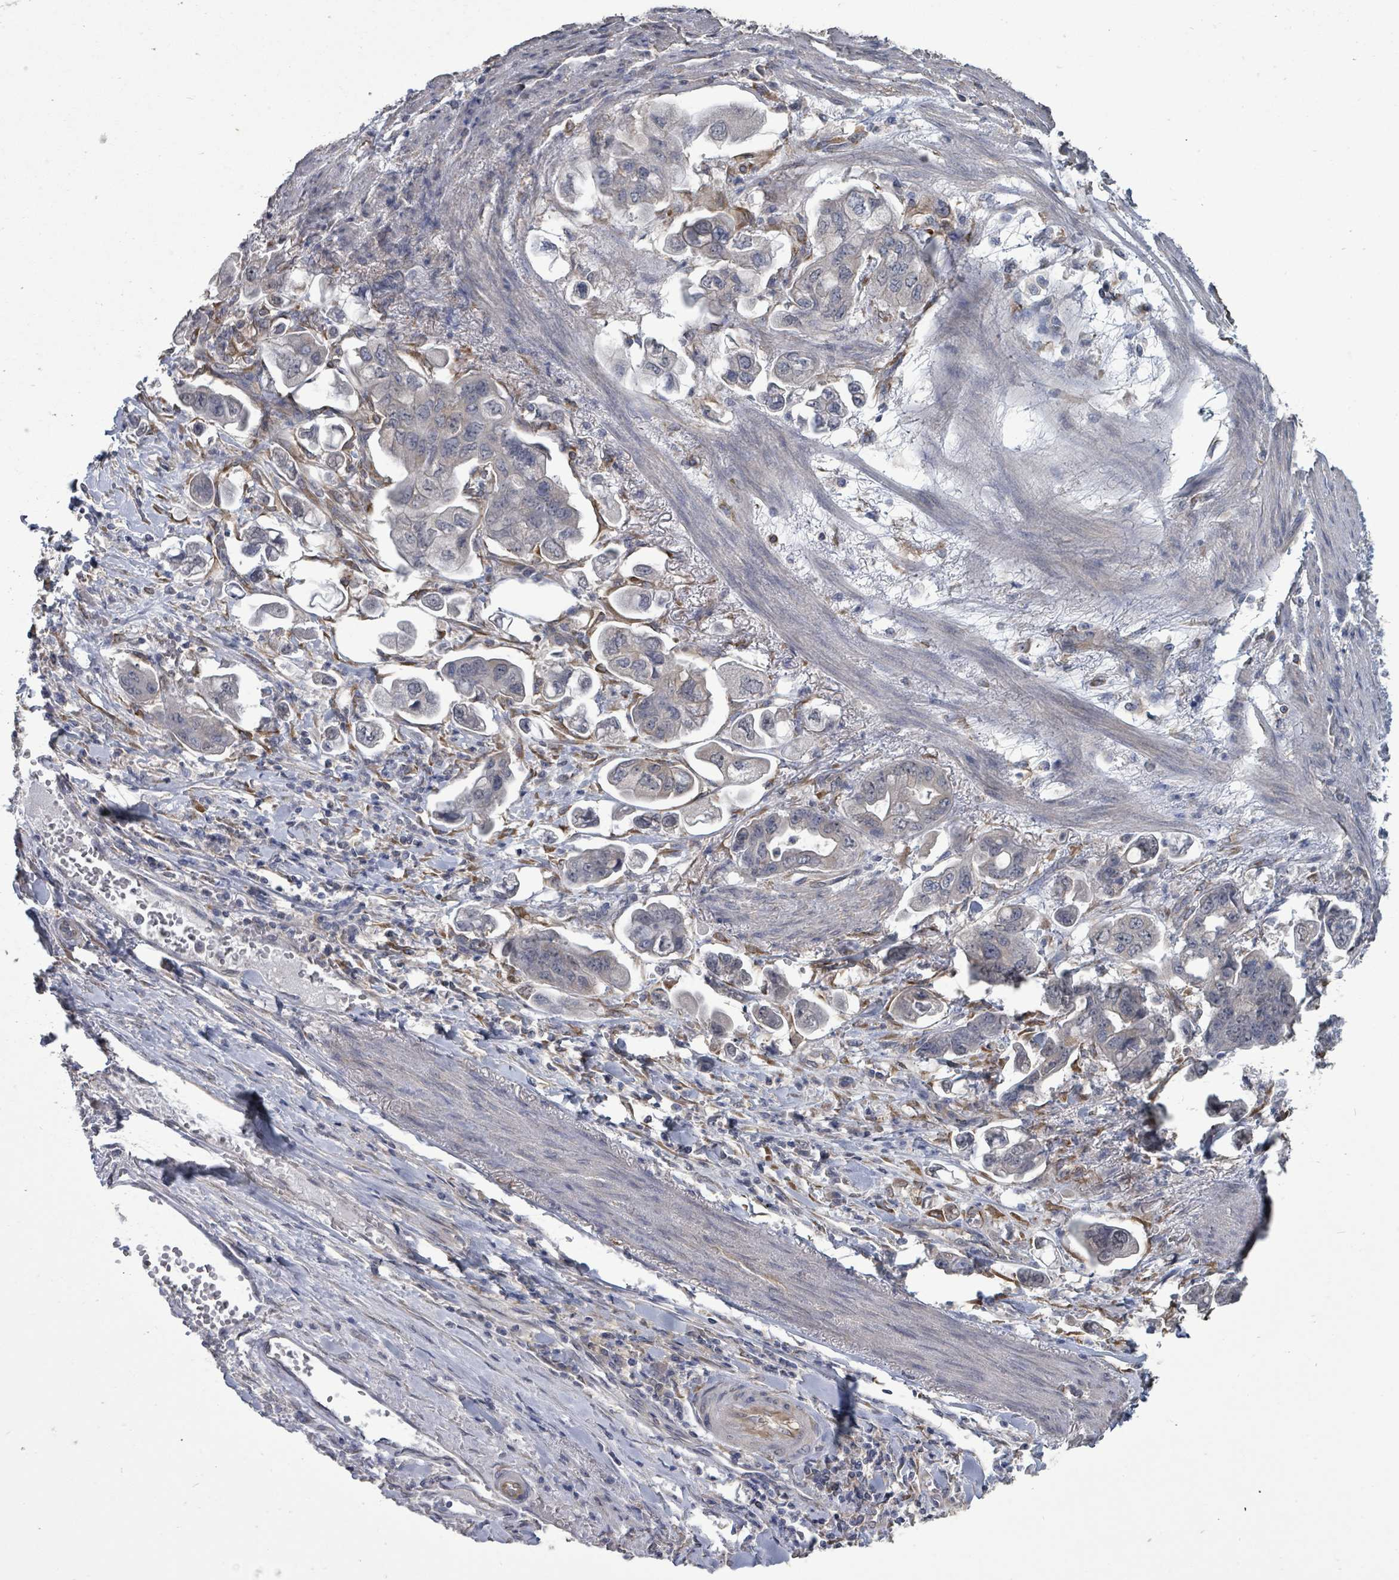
{"staining": {"intensity": "negative", "quantity": "none", "location": "none"}, "tissue": "stomach cancer", "cell_type": "Tumor cells", "image_type": "cancer", "snomed": [{"axis": "morphology", "description": "Adenocarcinoma, NOS"}, {"axis": "topography", "description": "Stomach"}], "caption": "Tumor cells show no significant expression in stomach cancer.", "gene": "SLC9A7", "patient": {"sex": "male", "age": 62}}